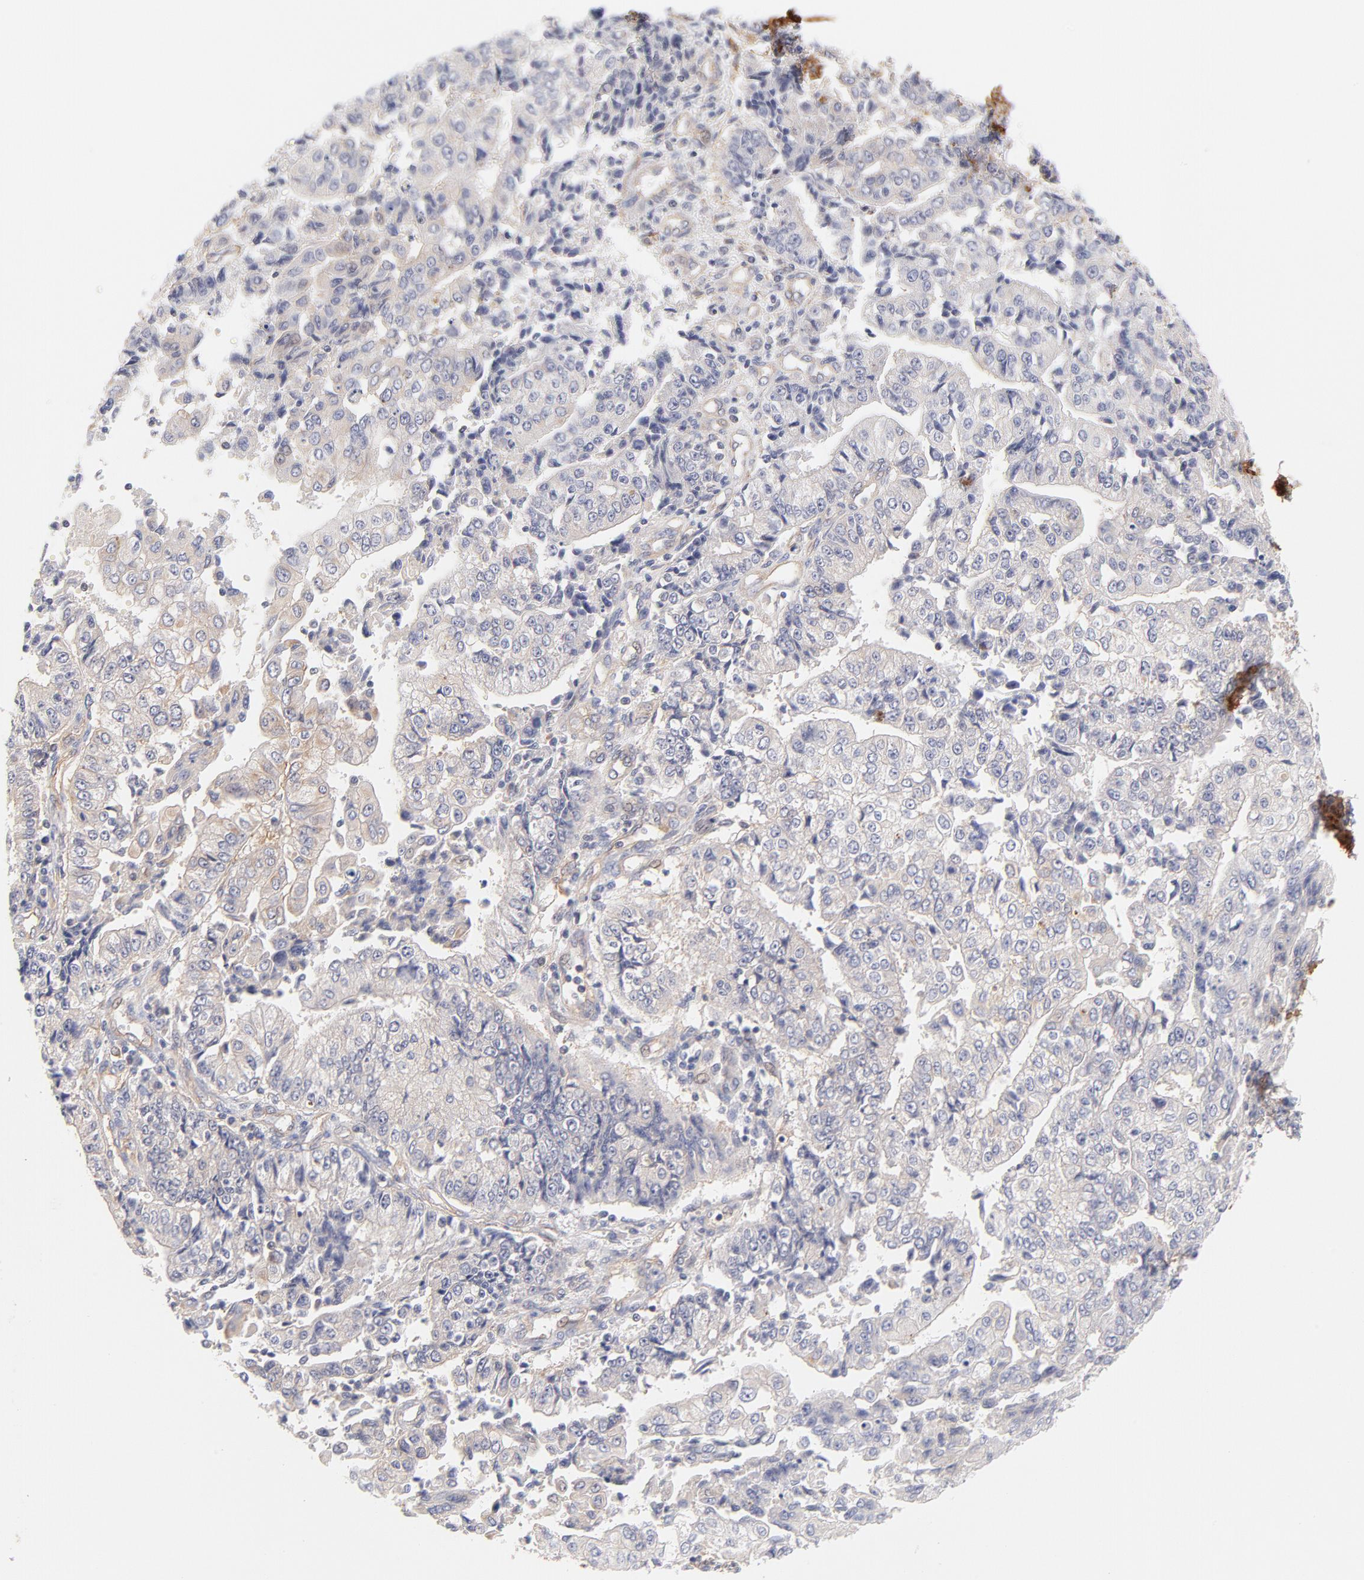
{"staining": {"intensity": "negative", "quantity": "none", "location": "none"}, "tissue": "endometrial cancer", "cell_type": "Tumor cells", "image_type": "cancer", "snomed": [{"axis": "morphology", "description": "Adenocarcinoma, NOS"}, {"axis": "topography", "description": "Endometrium"}], "caption": "IHC histopathology image of neoplastic tissue: human endometrial cancer (adenocarcinoma) stained with DAB (3,3'-diaminobenzidine) displays no significant protein expression in tumor cells. Nuclei are stained in blue.", "gene": "LDLRAP1", "patient": {"sex": "female", "age": 75}}